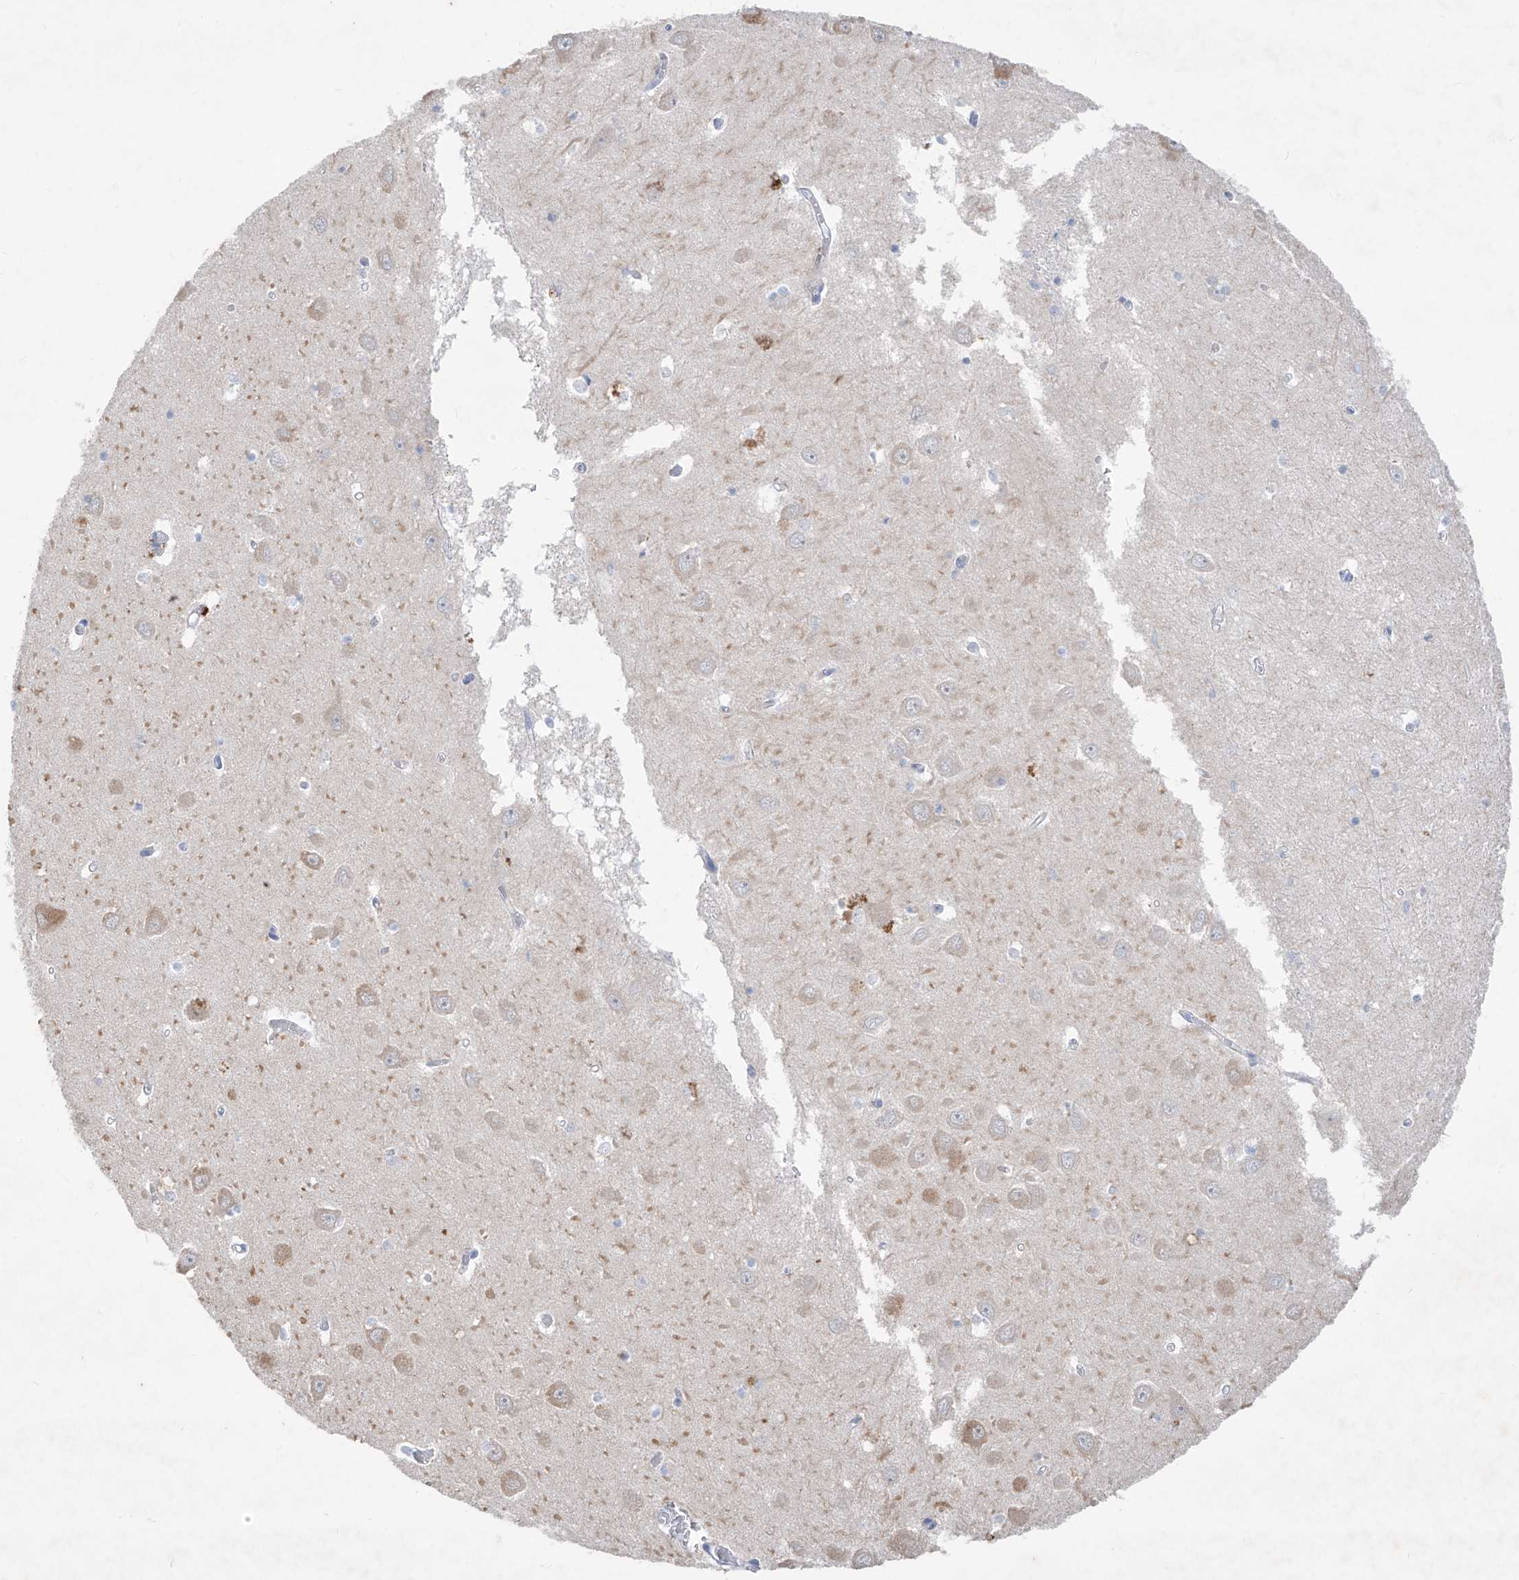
{"staining": {"intensity": "negative", "quantity": "none", "location": "none"}, "tissue": "hippocampus", "cell_type": "Glial cells", "image_type": "normal", "snomed": [{"axis": "morphology", "description": "Normal tissue, NOS"}, {"axis": "topography", "description": "Hippocampus"}], "caption": "Glial cells show no significant protein staining in normal hippocampus.", "gene": "ASNS", "patient": {"sex": "male", "age": 70}}